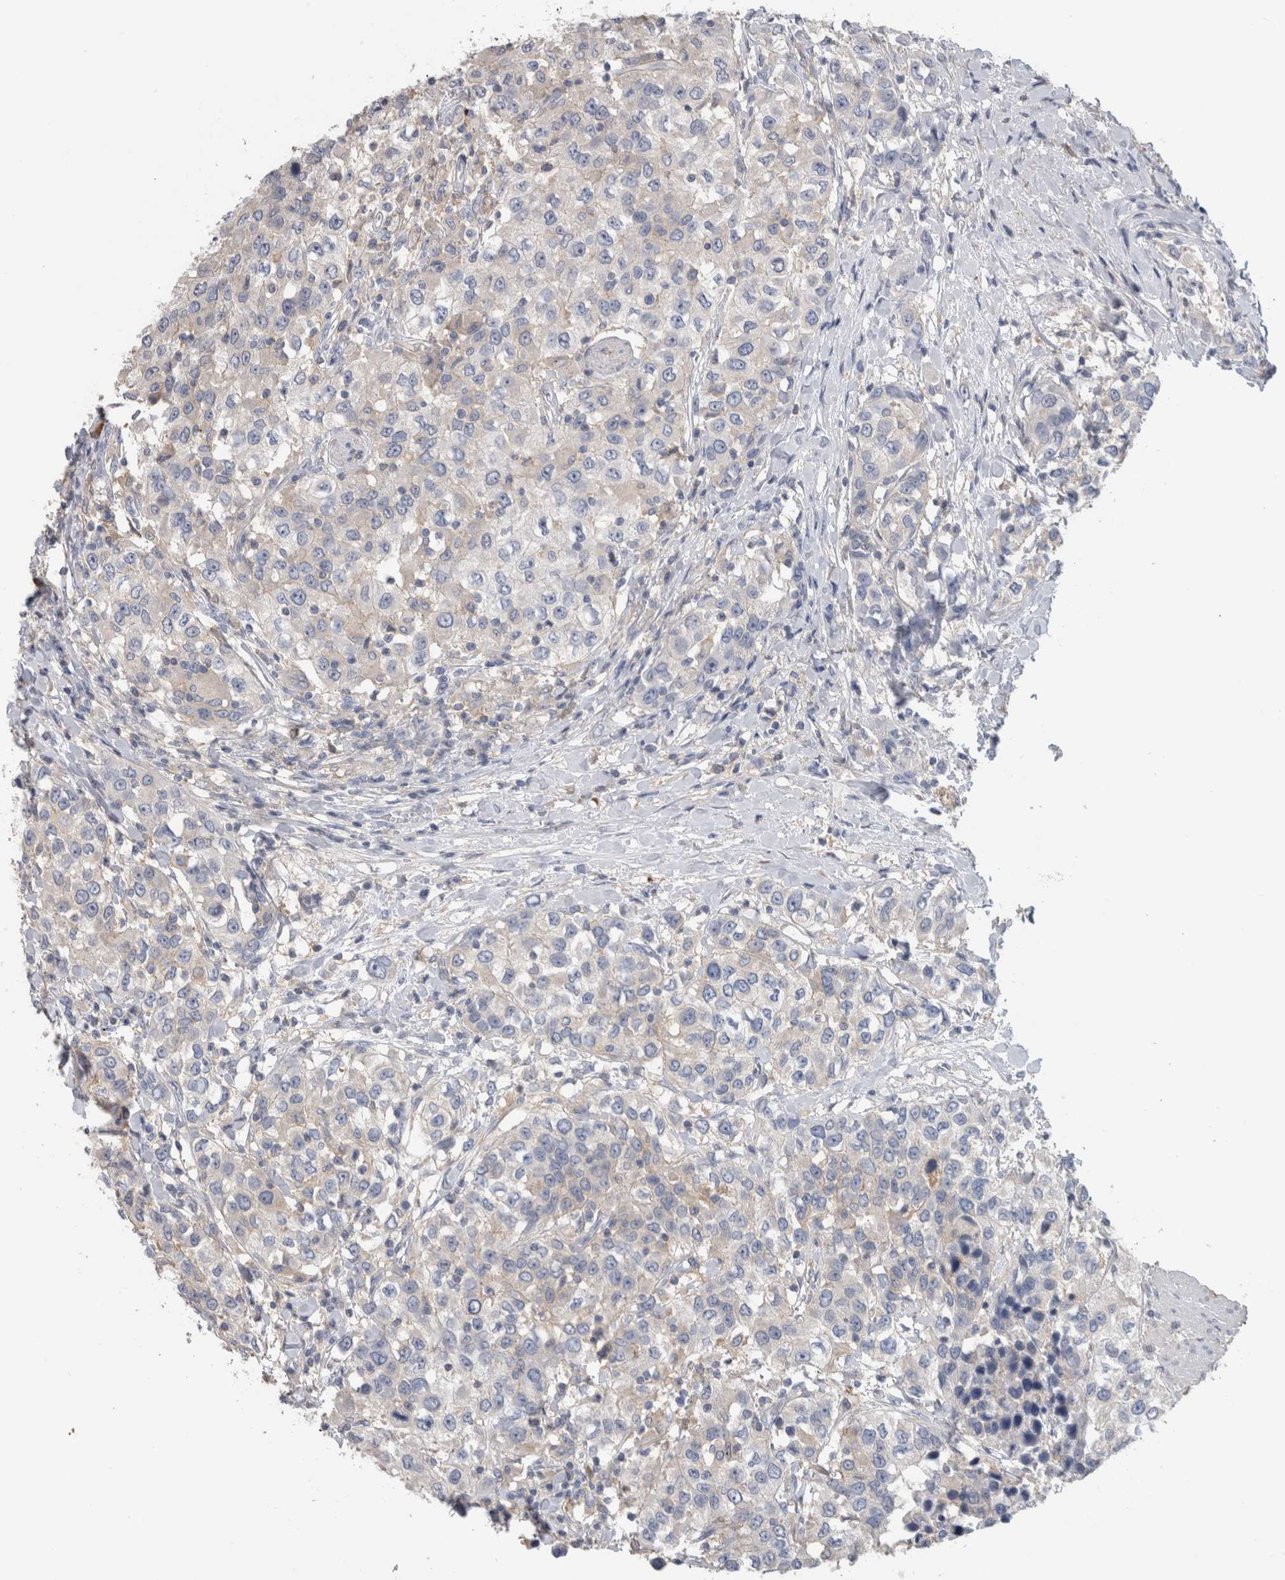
{"staining": {"intensity": "negative", "quantity": "none", "location": "none"}, "tissue": "urothelial cancer", "cell_type": "Tumor cells", "image_type": "cancer", "snomed": [{"axis": "morphology", "description": "Urothelial carcinoma, High grade"}, {"axis": "topography", "description": "Urinary bladder"}], "caption": "Tumor cells are negative for protein expression in human high-grade urothelial carcinoma.", "gene": "SCRN1", "patient": {"sex": "female", "age": 80}}